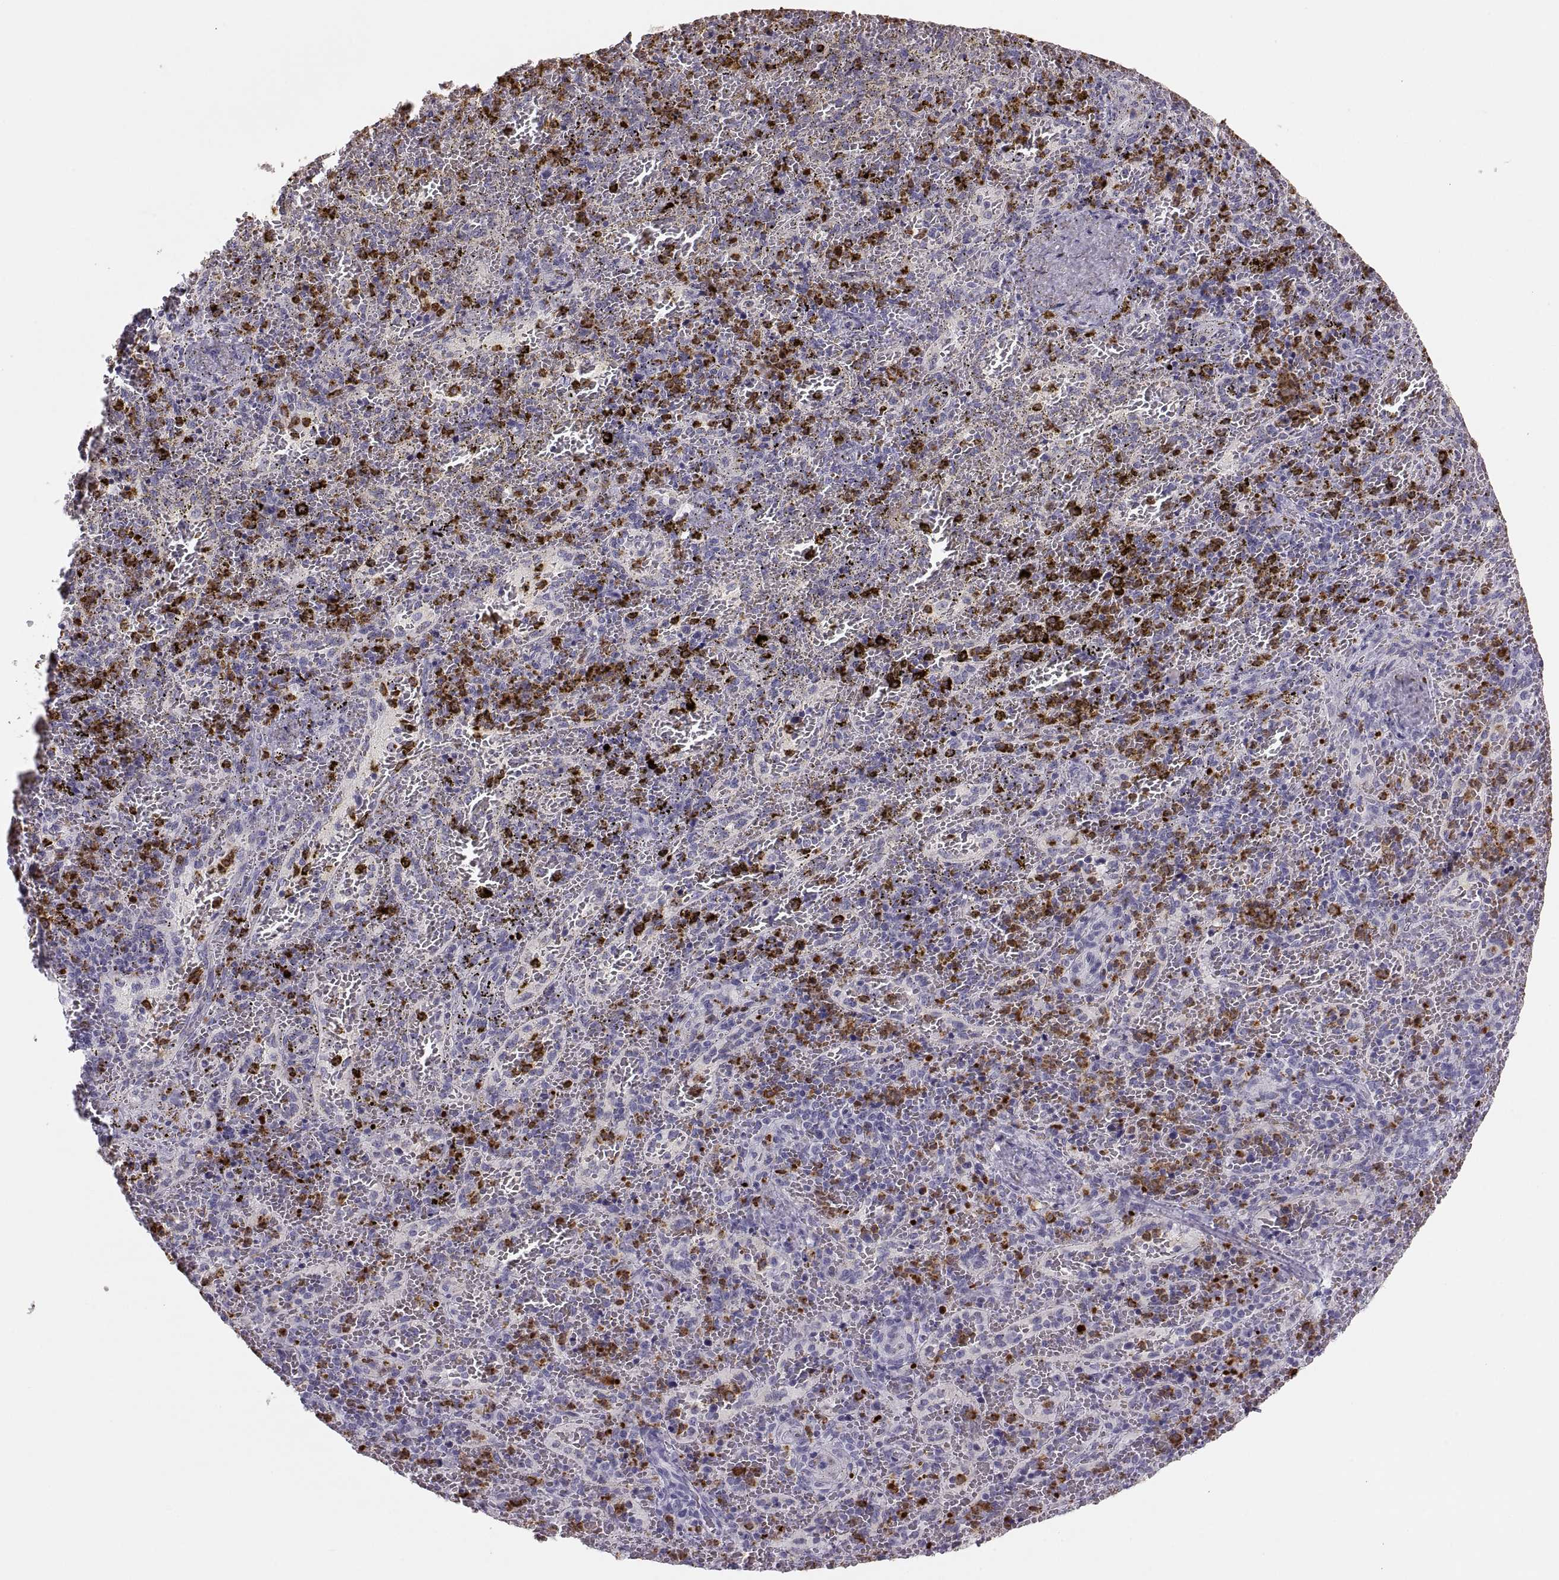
{"staining": {"intensity": "strong", "quantity": "25%-75%", "location": "cytoplasmic/membranous"}, "tissue": "spleen", "cell_type": "Cells in red pulp", "image_type": "normal", "snomed": [{"axis": "morphology", "description": "Normal tissue, NOS"}, {"axis": "topography", "description": "Spleen"}], "caption": "Spleen was stained to show a protein in brown. There is high levels of strong cytoplasmic/membranous positivity in about 25%-75% of cells in red pulp.", "gene": "MILR1", "patient": {"sex": "female", "age": 50}}